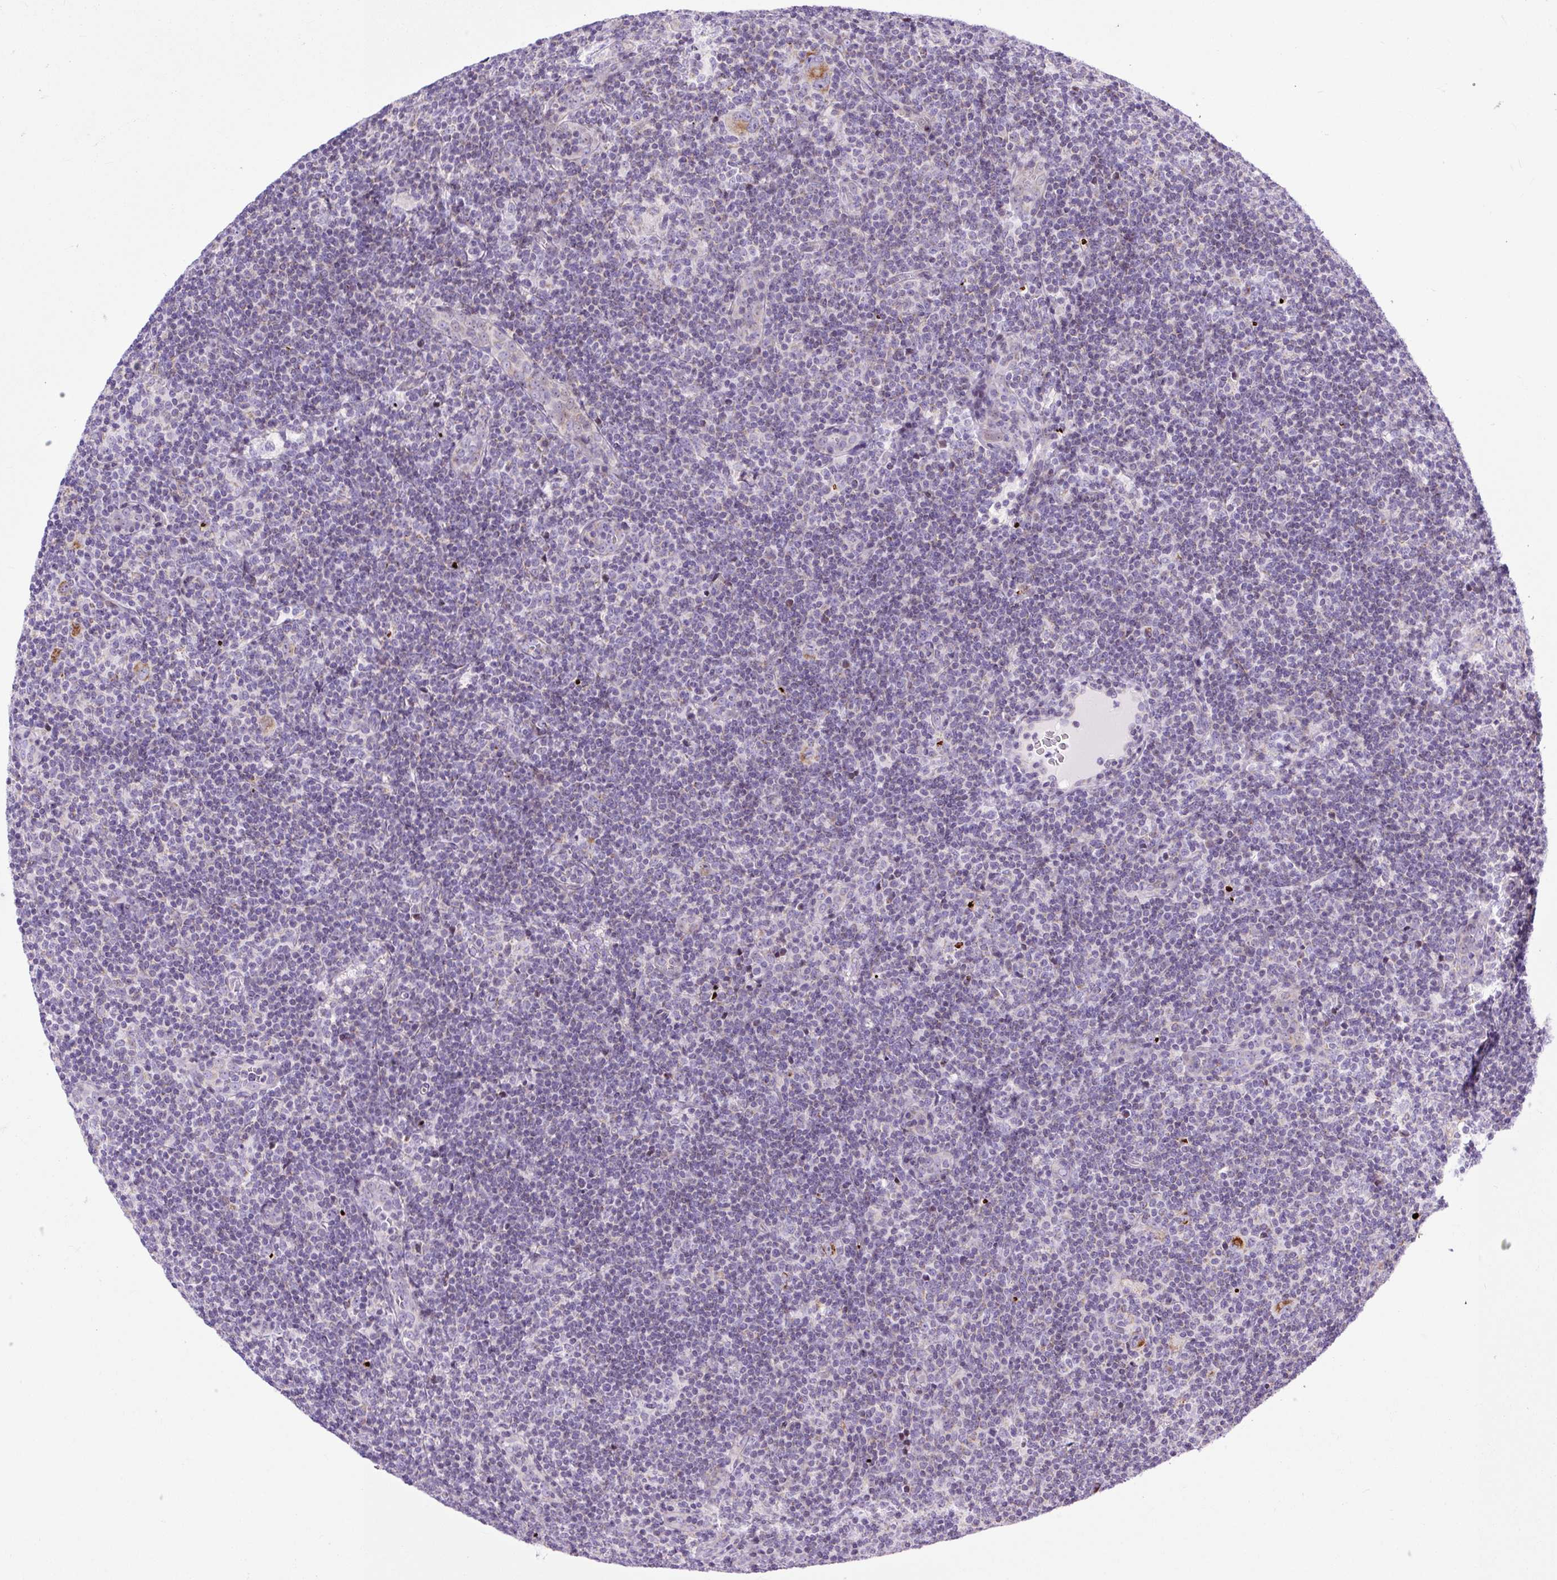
{"staining": {"intensity": "moderate", "quantity": "25%-75%", "location": "cytoplasmic/membranous"}, "tissue": "lymphoma", "cell_type": "Tumor cells", "image_type": "cancer", "snomed": [{"axis": "morphology", "description": "Hodgkin's disease, NOS"}, {"axis": "topography", "description": "Lymph node"}], "caption": "The histopathology image shows a brown stain indicating the presence of a protein in the cytoplasmic/membranous of tumor cells in Hodgkin's disease.", "gene": "FMC1", "patient": {"sex": "female", "age": 57}}